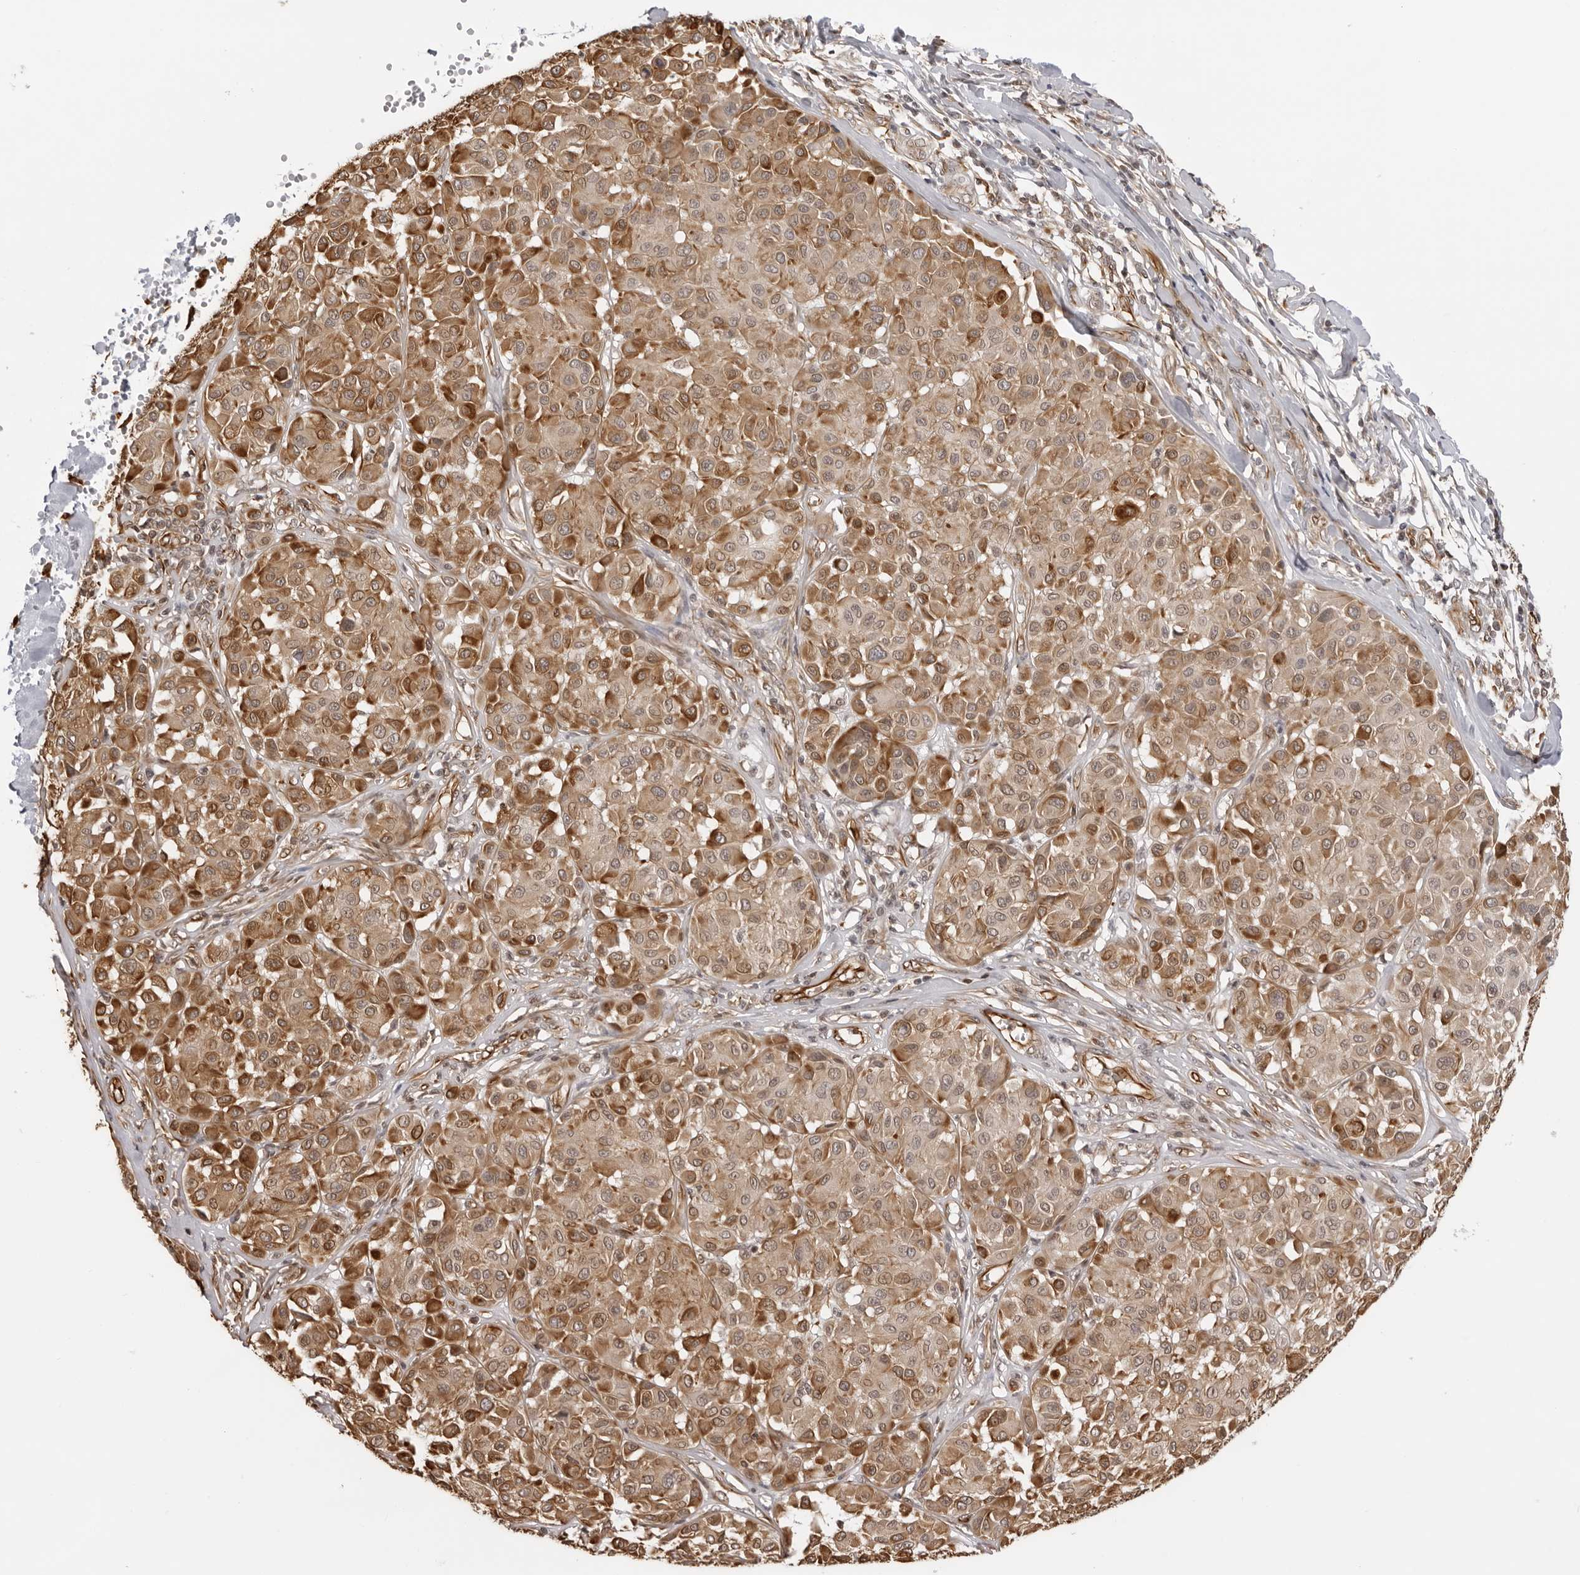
{"staining": {"intensity": "strong", "quantity": "25%-75%", "location": "cytoplasmic/membranous"}, "tissue": "melanoma", "cell_type": "Tumor cells", "image_type": "cancer", "snomed": [{"axis": "morphology", "description": "Malignant melanoma, Metastatic site"}, {"axis": "topography", "description": "Soft tissue"}], "caption": "Immunohistochemical staining of human melanoma shows strong cytoplasmic/membranous protein positivity in about 25%-75% of tumor cells.", "gene": "DYNLT5", "patient": {"sex": "male", "age": 41}}